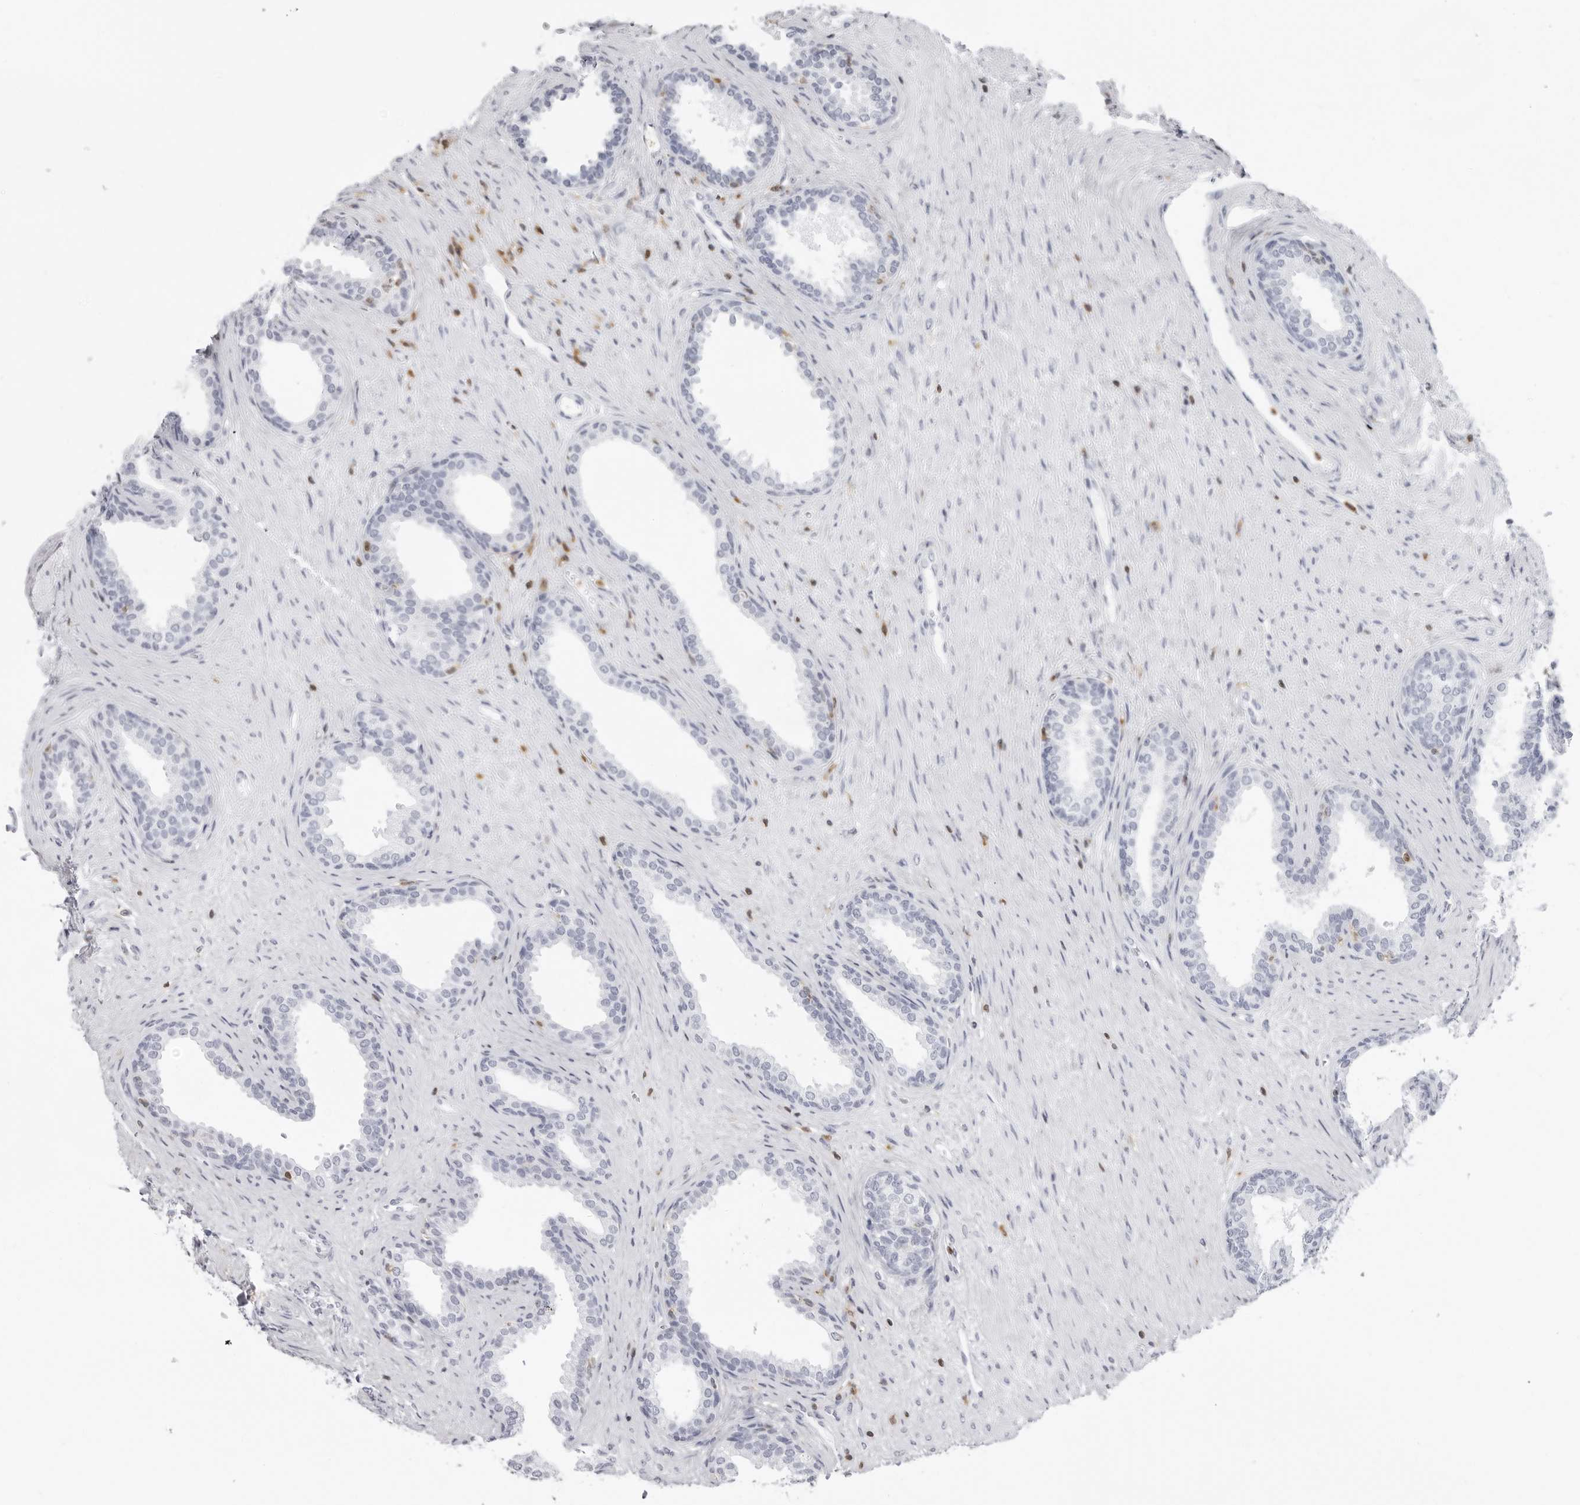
{"staining": {"intensity": "negative", "quantity": "none", "location": "none"}, "tissue": "prostate", "cell_type": "Glandular cells", "image_type": "normal", "snomed": [{"axis": "morphology", "description": "Normal tissue, NOS"}, {"axis": "topography", "description": "Prostate"}], "caption": "Human prostate stained for a protein using IHC exhibits no expression in glandular cells.", "gene": "FMNL1", "patient": {"sex": "male", "age": 76}}